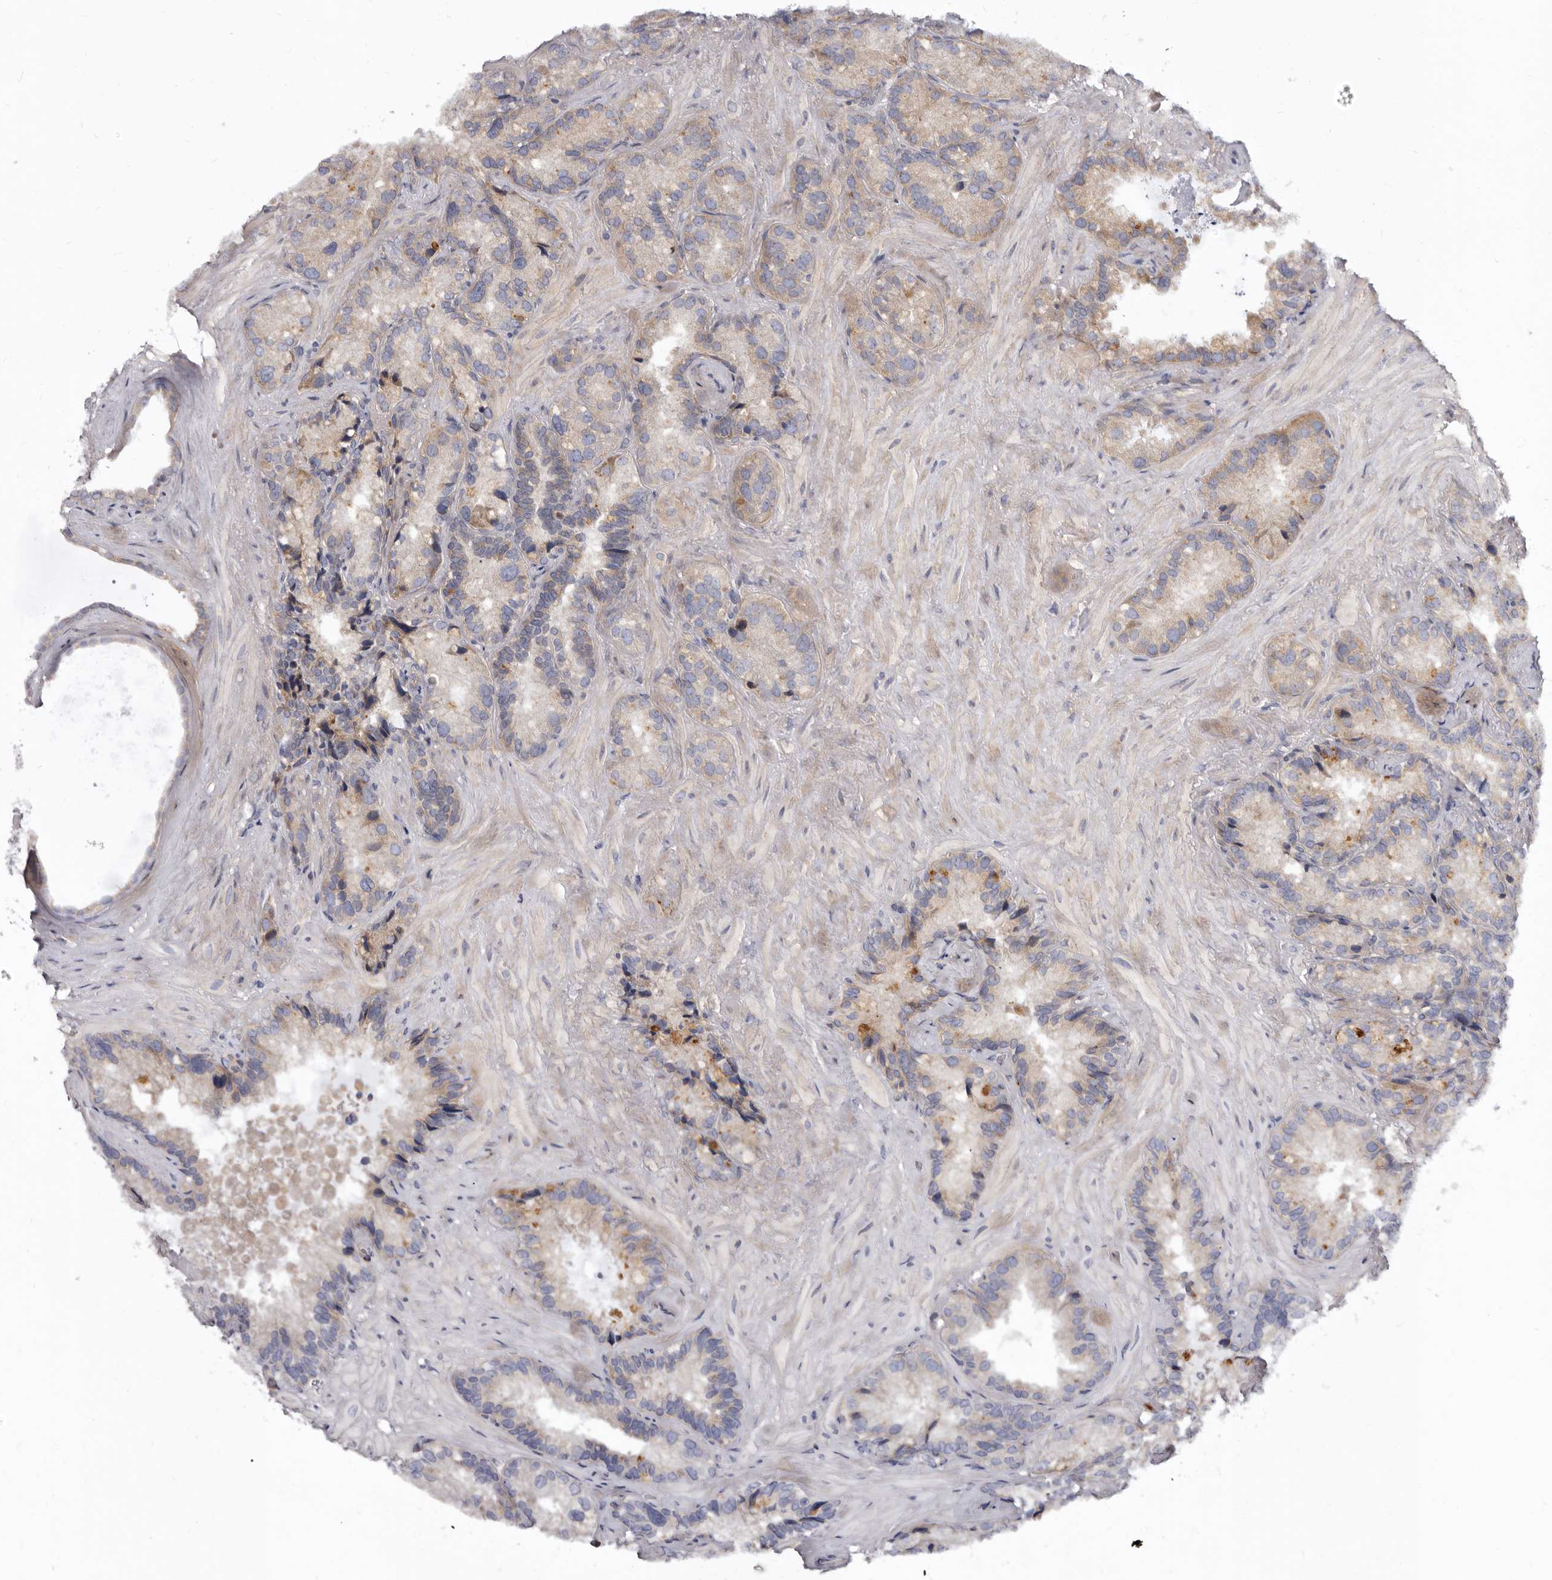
{"staining": {"intensity": "moderate", "quantity": "25%-75%", "location": "cytoplasmic/membranous"}, "tissue": "seminal vesicle", "cell_type": "Glandular cells", "image_type": "normal", "snomed": [{"axis": "morphology", "description": "Normal tissue, NOS"}, {"axis": "topography", "description": "Prostate"}, {"axis": "topography", "description": "Seminal veicle"}], "caption": "Seminal vesicle stained with IHC displays moderate cytoplasmic/membranous positivity in about 25%-75% of glandular cells. (IHC, brightfield microscopy, high magnification).", "gene": "ASIC5", "patient": {"sex": "male", "age": 68}}